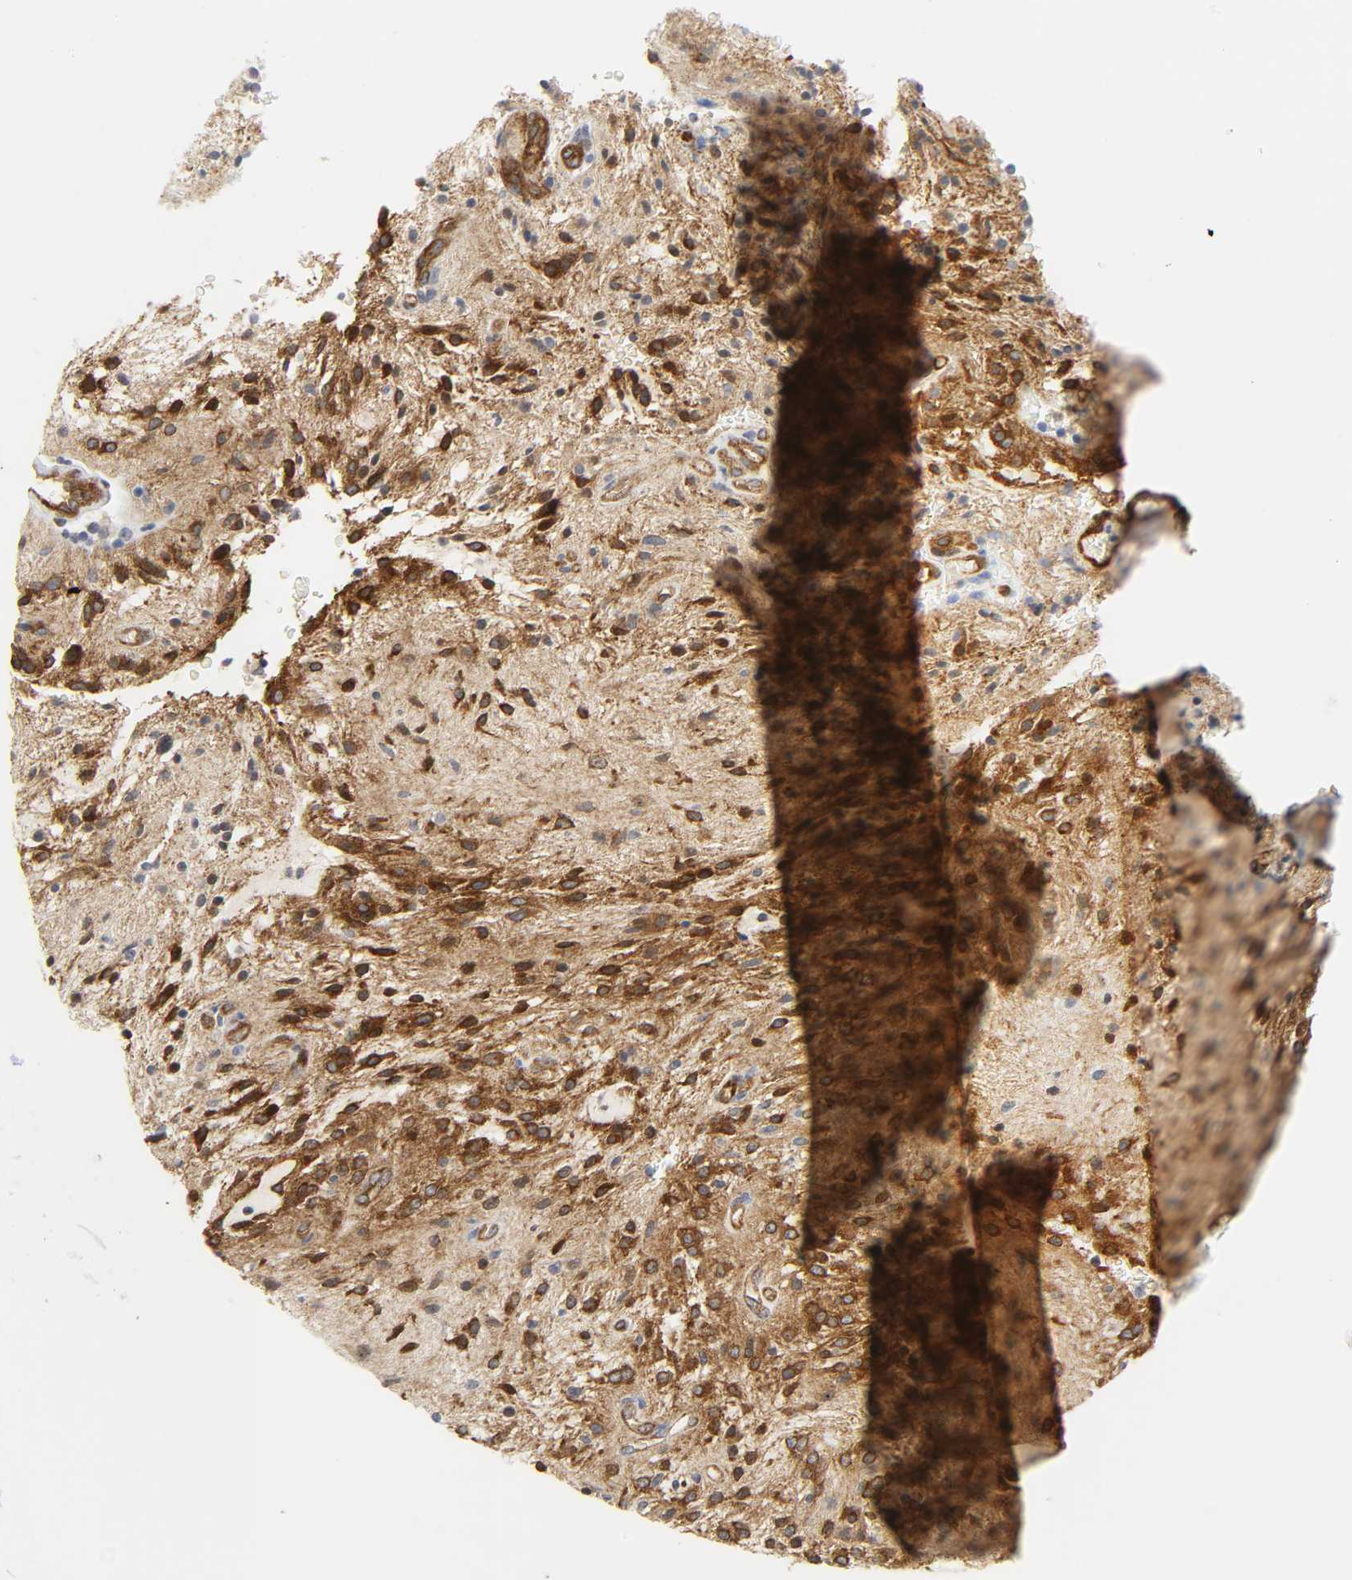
{"staining": {"intensity": "strong", "quantity": ">75%", "location": "cytoplasmic/membranous"}, "tissue": "glioma", "cell_type": "Tumor cells", "image_type": "cancer", "snomed": [{"axis": "morphology", "description": "Glioma, malignant, NOS"}, {"axis": "topography", "description": "Cerebellum"}], "caption": "Immunohistochemistry of human malignant glioma demonstrates high levels of strong cytoplasmic/membranous positivity in about >75% of tumor cells.", "gene": "DOCK1", "patient": {"sex": "female", "age": 10}}